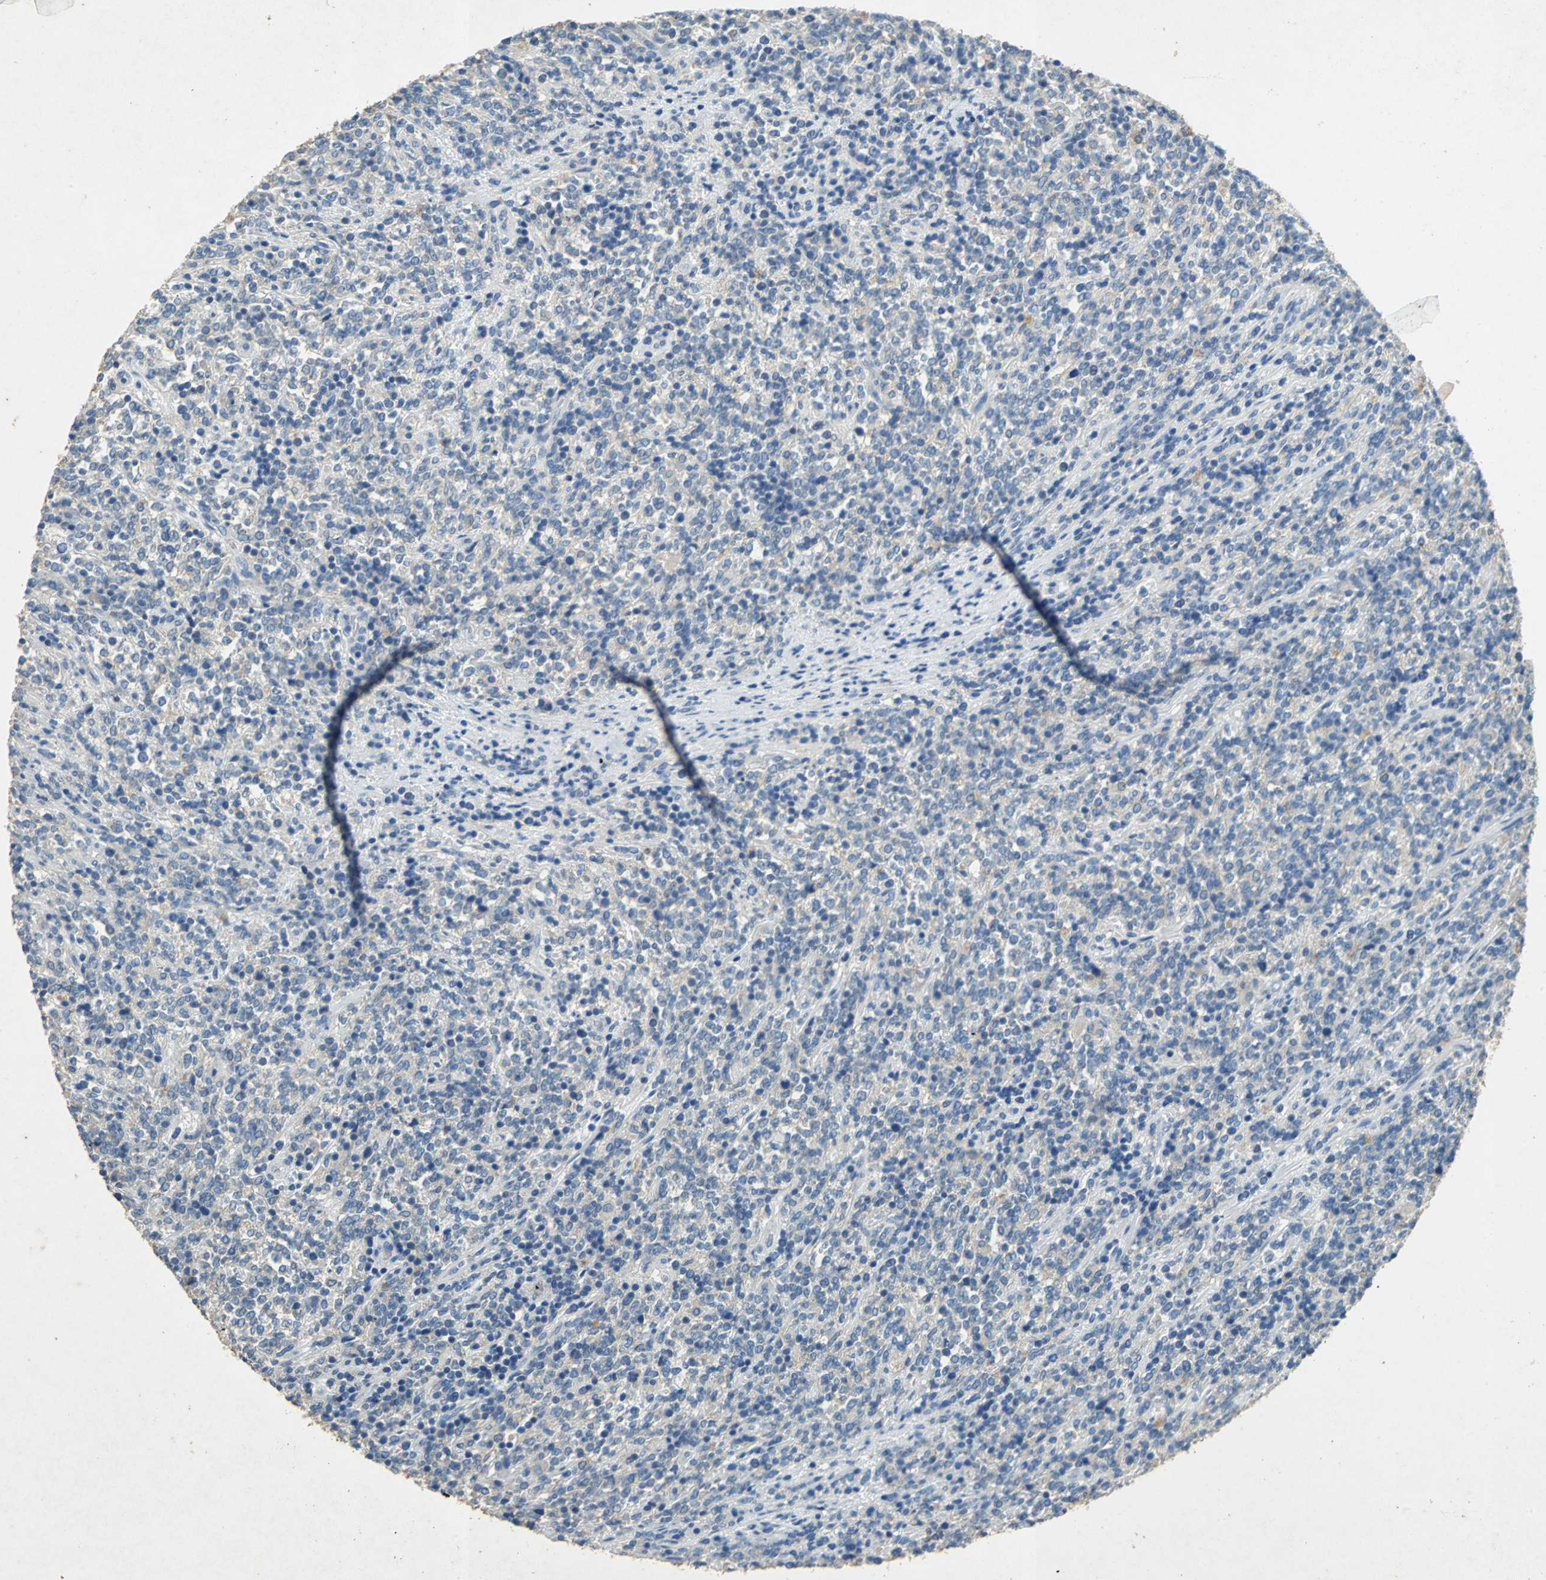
{"staining": {"intensity": "weak", "quantity": "25%-75%", "location": "cytoplasmic/membranous"}, "tissue": "lymphoma", "cell_type": "Tumor cells", "image_type": "cancer", "snomed": [{"axis": "morphology", "description": "Malignant lymphoma, non-Hodgkin's type, High grade"}, {"axis": "topography", "description": "Soft tissue"}], "caption": "Lymphoma tissue shows weak cytoplasmic/membranous positivity in about 25%-75% of tumor cells, visualized by immunohistochemistry.", "gene": "ADAMTS5", "patient": {"sex": "male", "age": 18}}